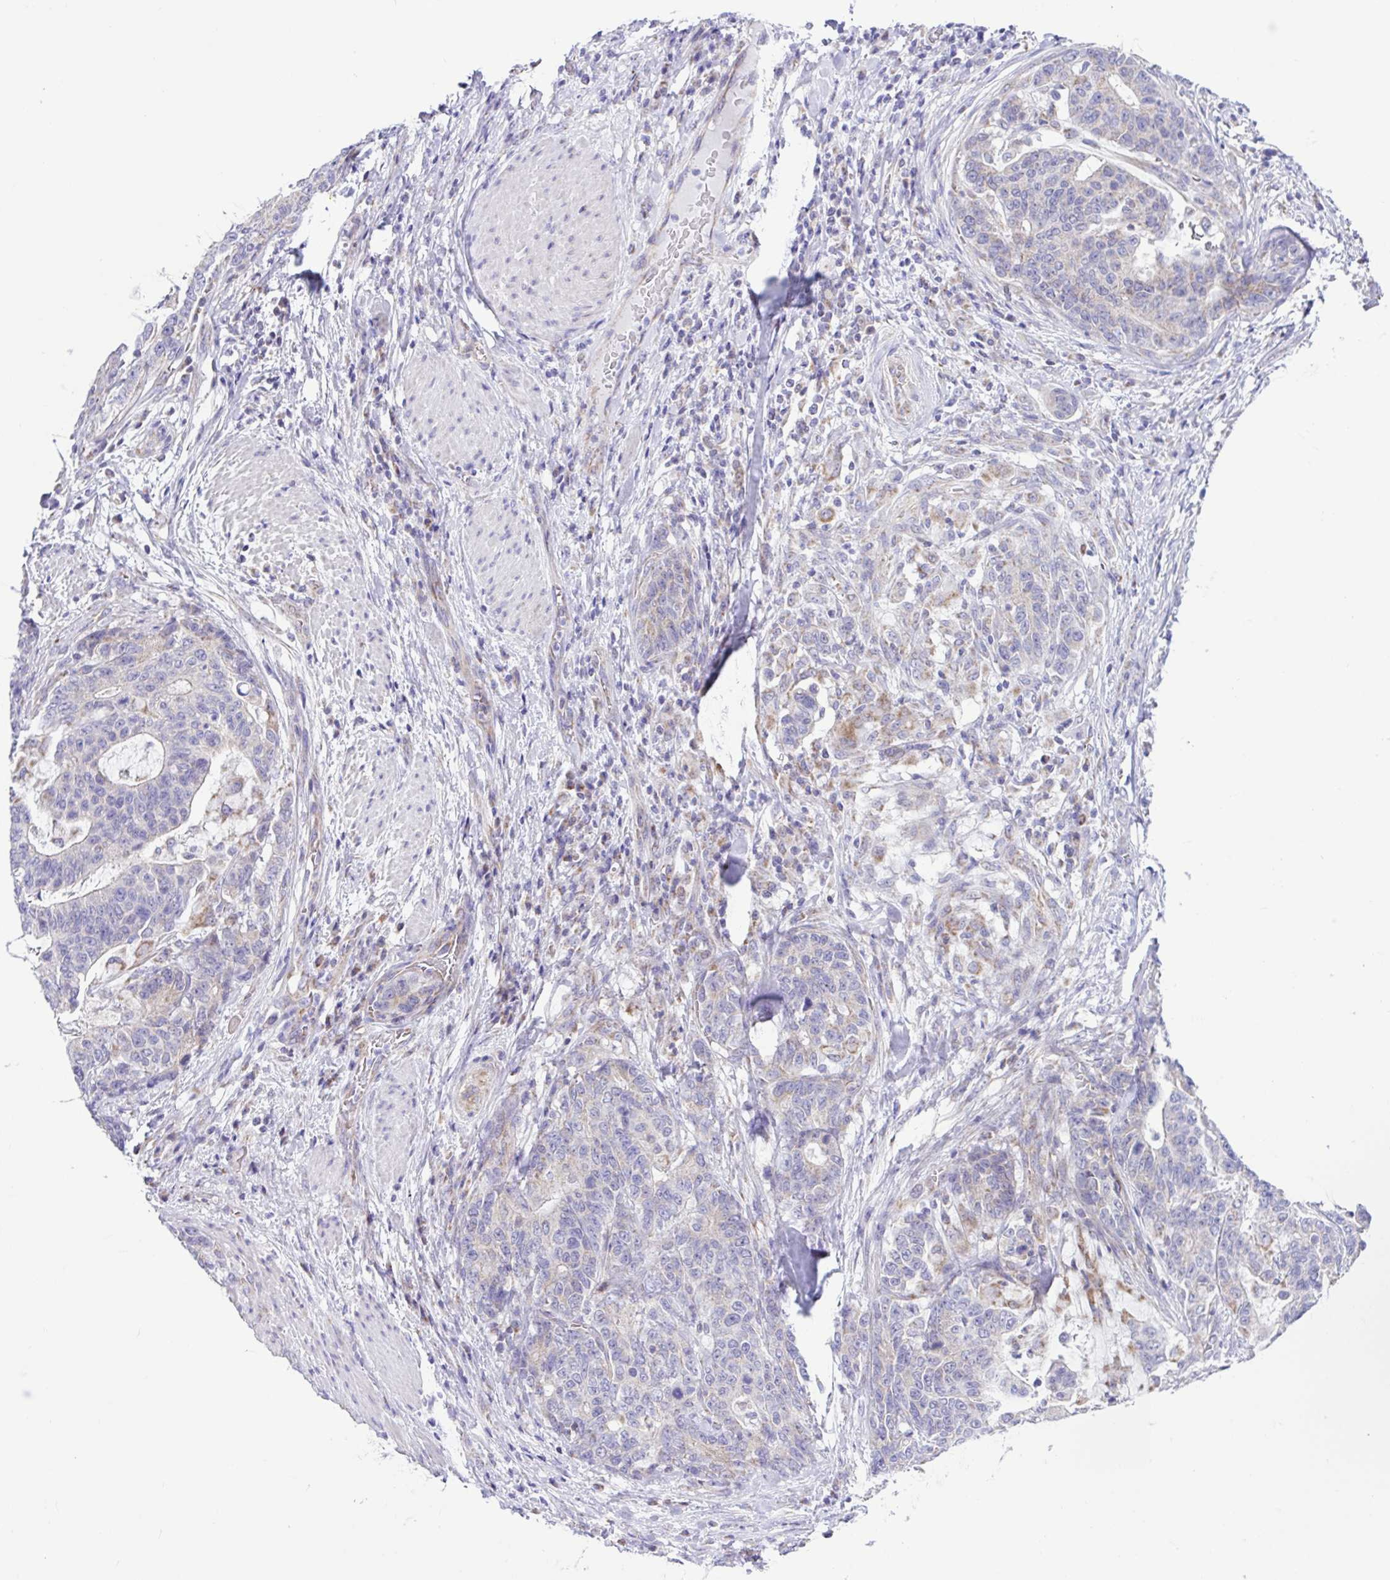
{"staining": {"intensity": "negative", "quantity": "none", "location": "none"}, "tissue": "stomach cancer", "cell_type": "Tumor cells", "image_type": "cancer", "snomed": [{"axis": "morphology", "description": "Normal tissue, NOS"}, {"axis": "morphology", "description": "Adenocarcinoma, NOS"}, {"axis": "topography", "description": "Stomach"}], "caption": "The micrograph reveals no staining of tumor cells in stomach cancer.", "gene": "NDUFS2", "patient": {"sex": "female", "age": 64}}